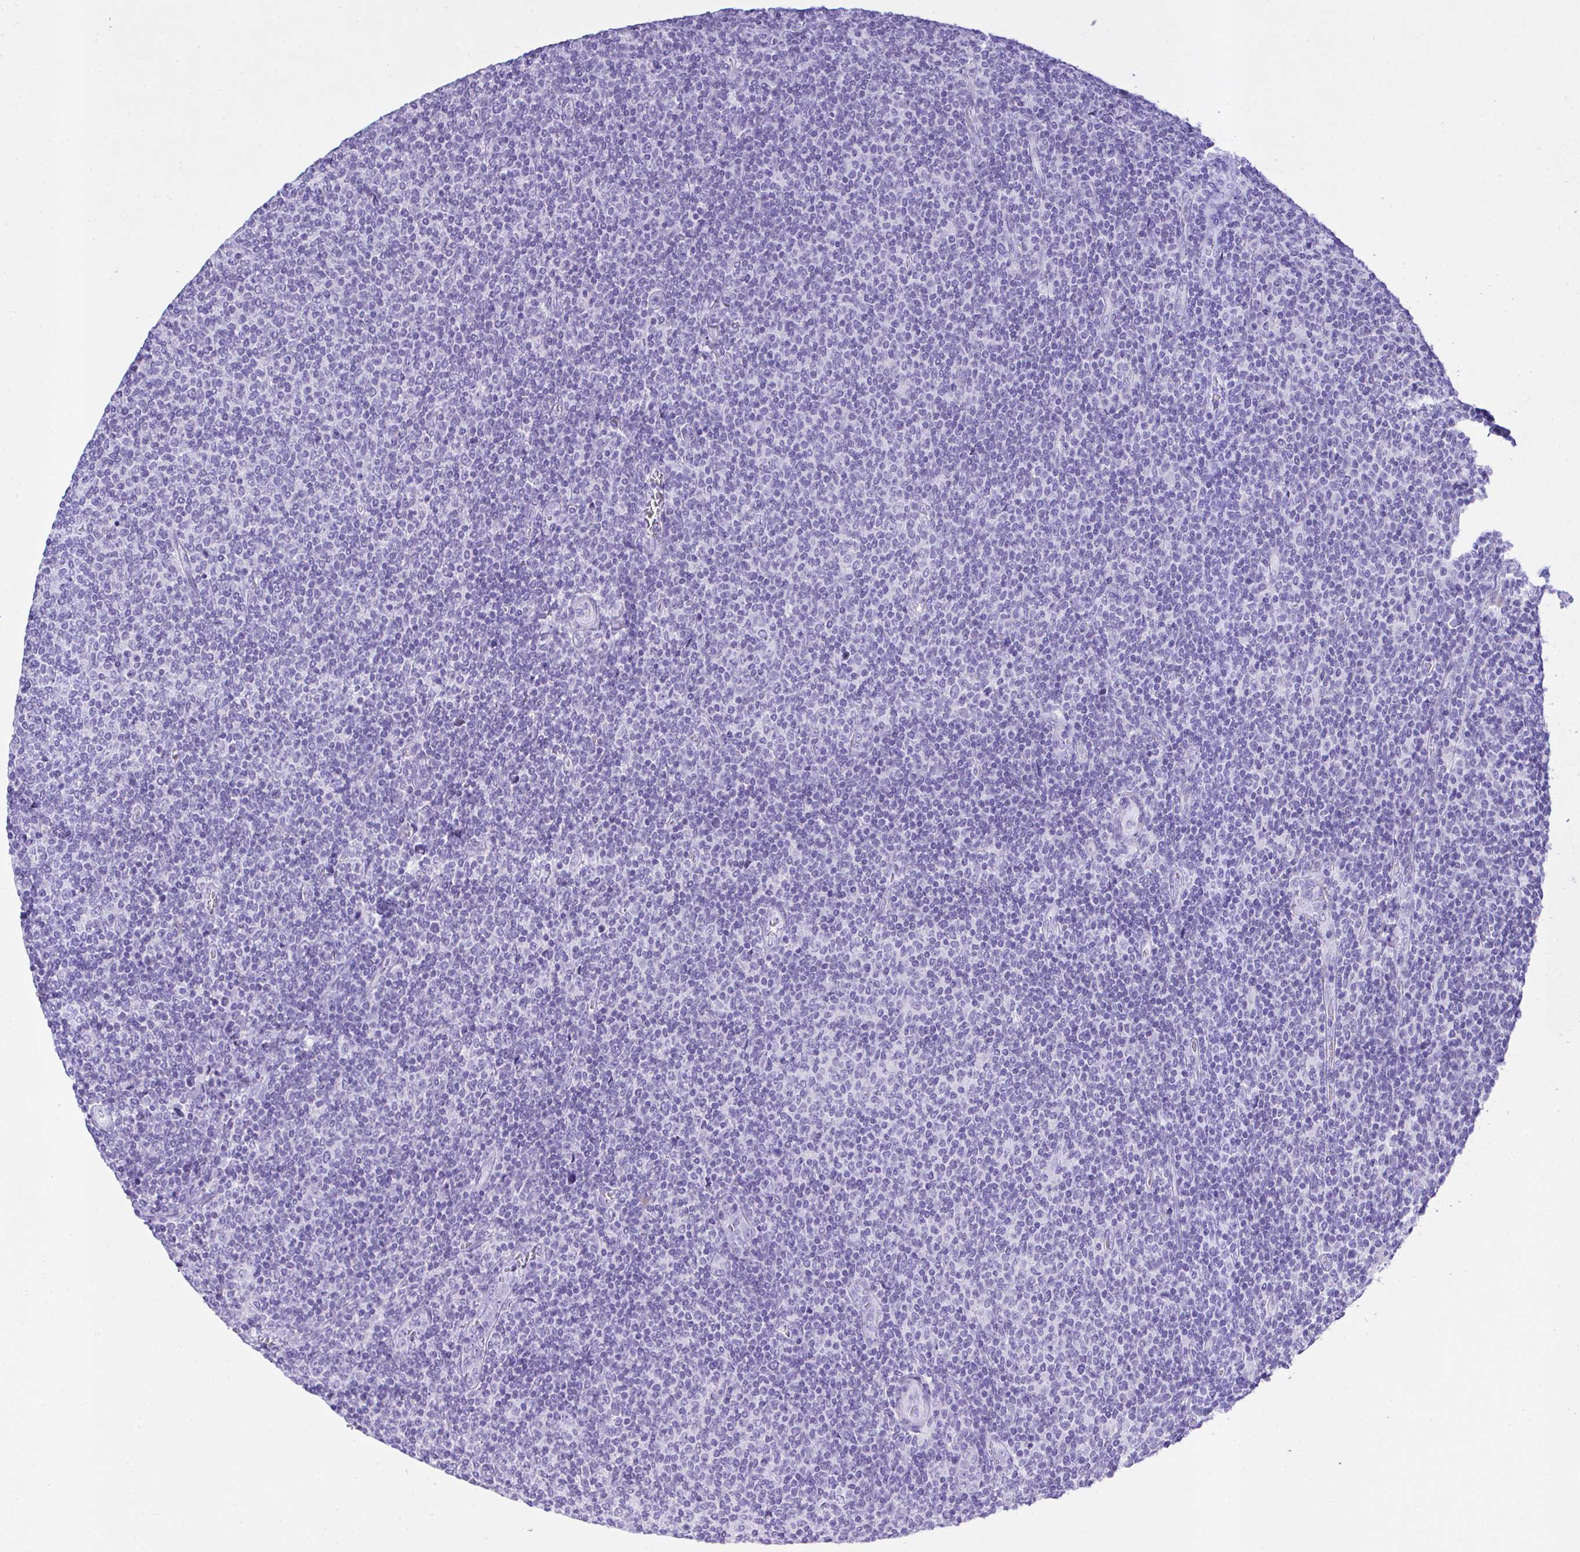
{"staining": {"intensity": "negative", "quantity": "none", "location": "none"}, "tissue": "lymphoma", "cell_type": "Tumor cells", "image_type": "cancer", "snomed": [{"axis": "morphology", "description": "Malignant lymphoma, non-Hodgkin's type, Low grade"}, {"axis": "topography", "description": "Lymph node"}], "caption": "Low-grade malignant lymphoma, non-Hodgkin's type was stained to show a protein in brown. There is no significant staining in tumor cells.", "gene": "AKR1D1", "patient": {"sex": "male", "age": 52}}